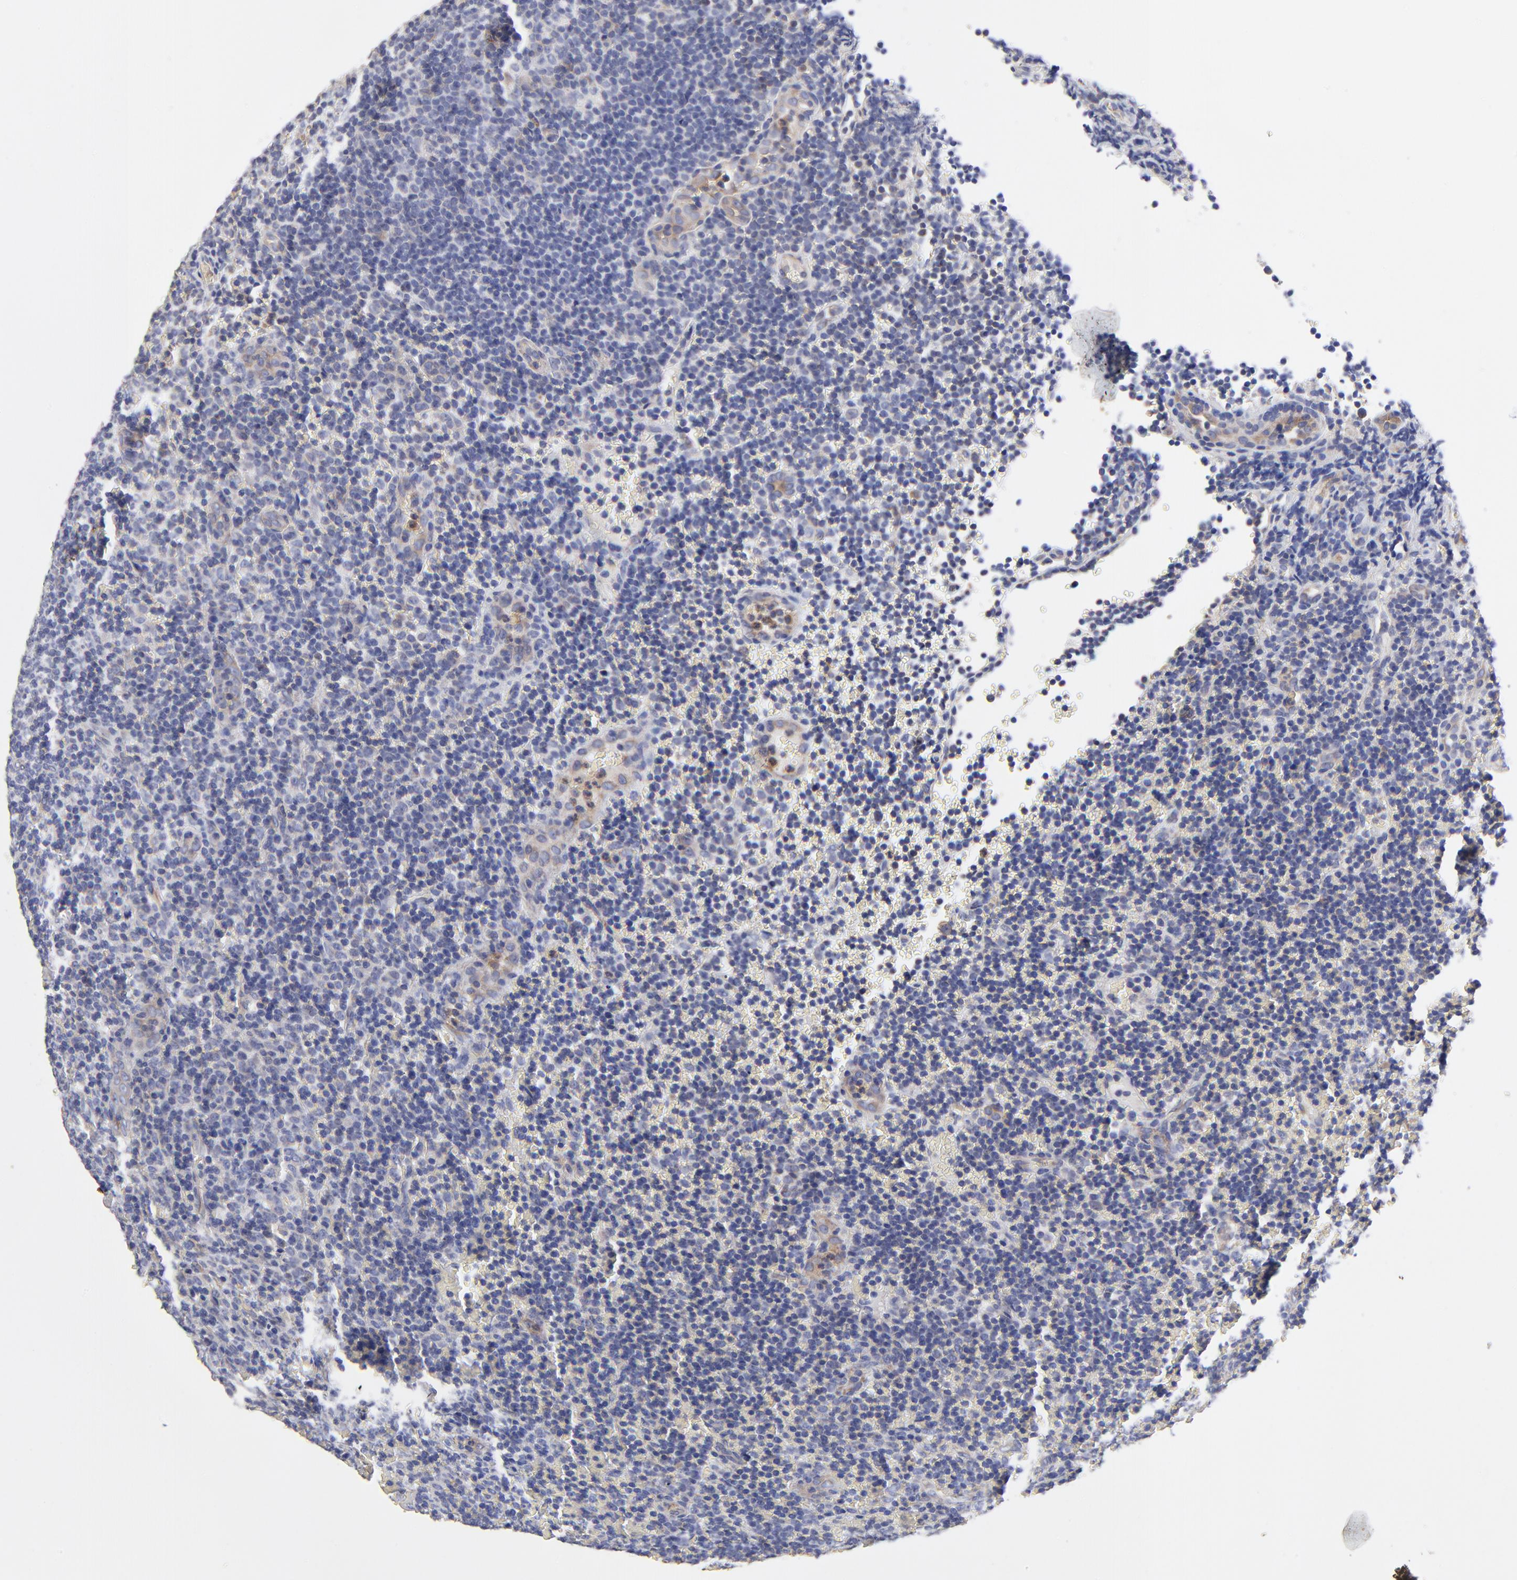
{"staining": {"intensity": "negative", "quantity": "none", "location": "none"}, "tissue": "lymphoma", "cell_type": "Tumor cells", "image_type": "cancer", "snomed": [{"axis": "morphology", "description": "Malignant lymphoma, non-Hodgkin's type, Low grade"}, {"axis": "topography", "description": "Lymph node"}], "caption": "Low-grade malignant lymphoma, non-Hodgkin's type was stained to show a protein in brown. There is no significant staining in tumor cells.", "gene": "SULF2", "patient": {"sex": "male", "age": 74}}